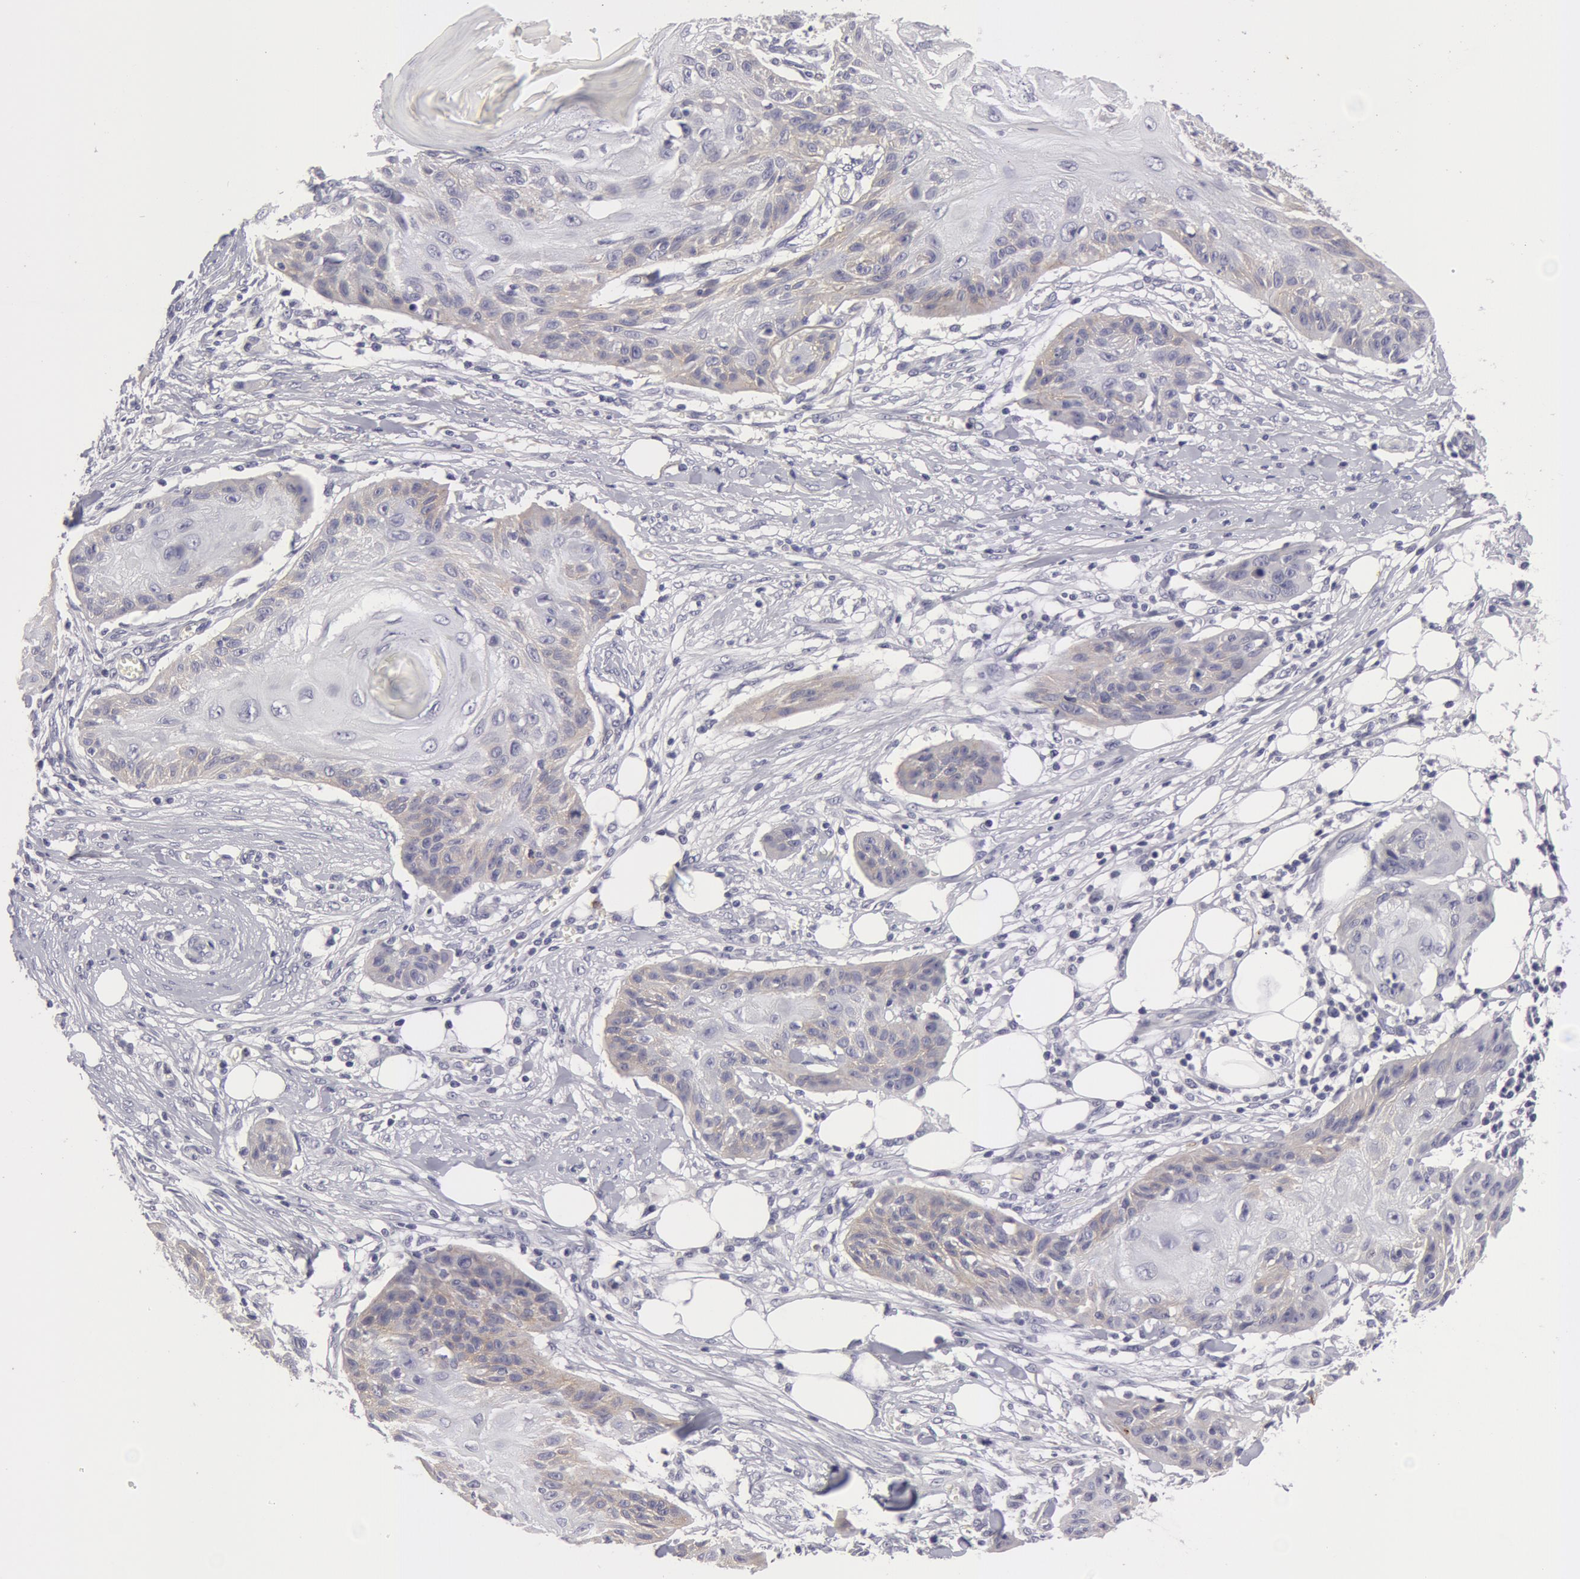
{"staining": {"intensity": "negative", "quantity": "none", "location": "none"}, "tissue": "skin cancer", "cell_type": "Tumor cells", "image_type": "cancer", "snomed": [{"axis": "morphology", "description": "Squamous cell carcinoma, NOS"}, {"axis": "topography", "description": "Skin"}], "caption": "Immunohistochemistry (IHC) of skin squamous cell carcinoma shows no positivity in tumor cells. (Stains: DAB immunohistochemistry (IHC) with hematoxylin counter stain, Microscopy: brightfield microscopy at high magnification).", "gene": "NLGN4X", "patient": {"sex": "female", "age": 88}}